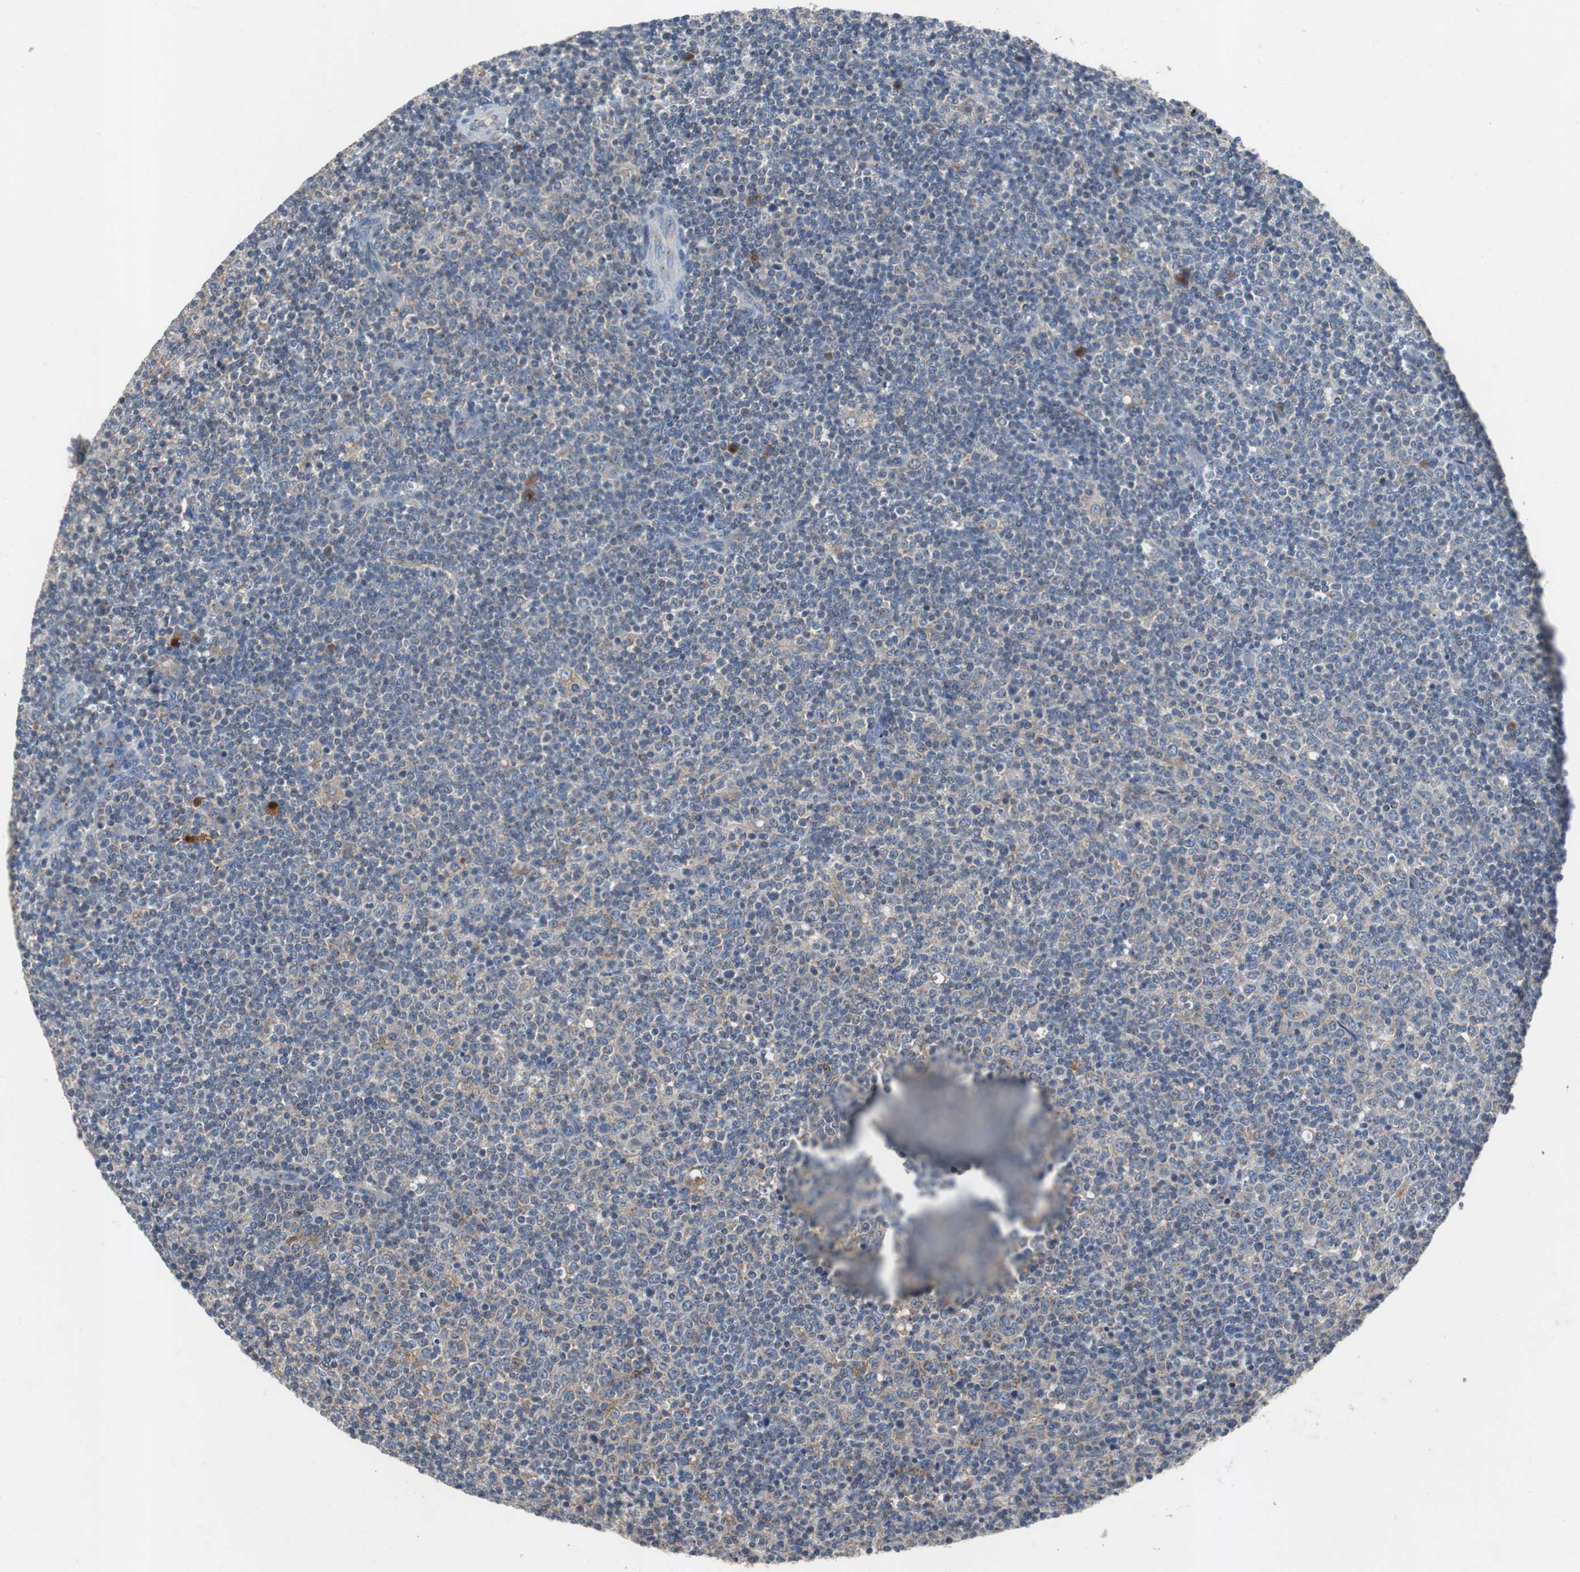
{"staining": {"intensity": "weak", "quantity": "25%-75%", "location": "cytoplasmic/membranous"}, "tissue": "lymphoma", "cell_type": "Tumor cells", "image_type": "cancer", "snomed": [{"axis": "morphology", "description": "Malignant lymphoma, non-Hodgkin's type, Low grade"}, {"axis": "topography", "description": "Lymph node"}], "caption": "Malignant lymphoma, non-Hodgkin's type (low-grade) was stained to show a protein in brown. There is low levels of weak cytoplasmic/membranous positivity in about 25%-75% of tumor cells. Using DAB (3,3'-diaminobenzidine) (brown) and hematoxylin (blue) stains, captured at high magnification using brightfield microscopy.", "gene": "CALB2", "patient": {"sex": "male", "age": 70}}